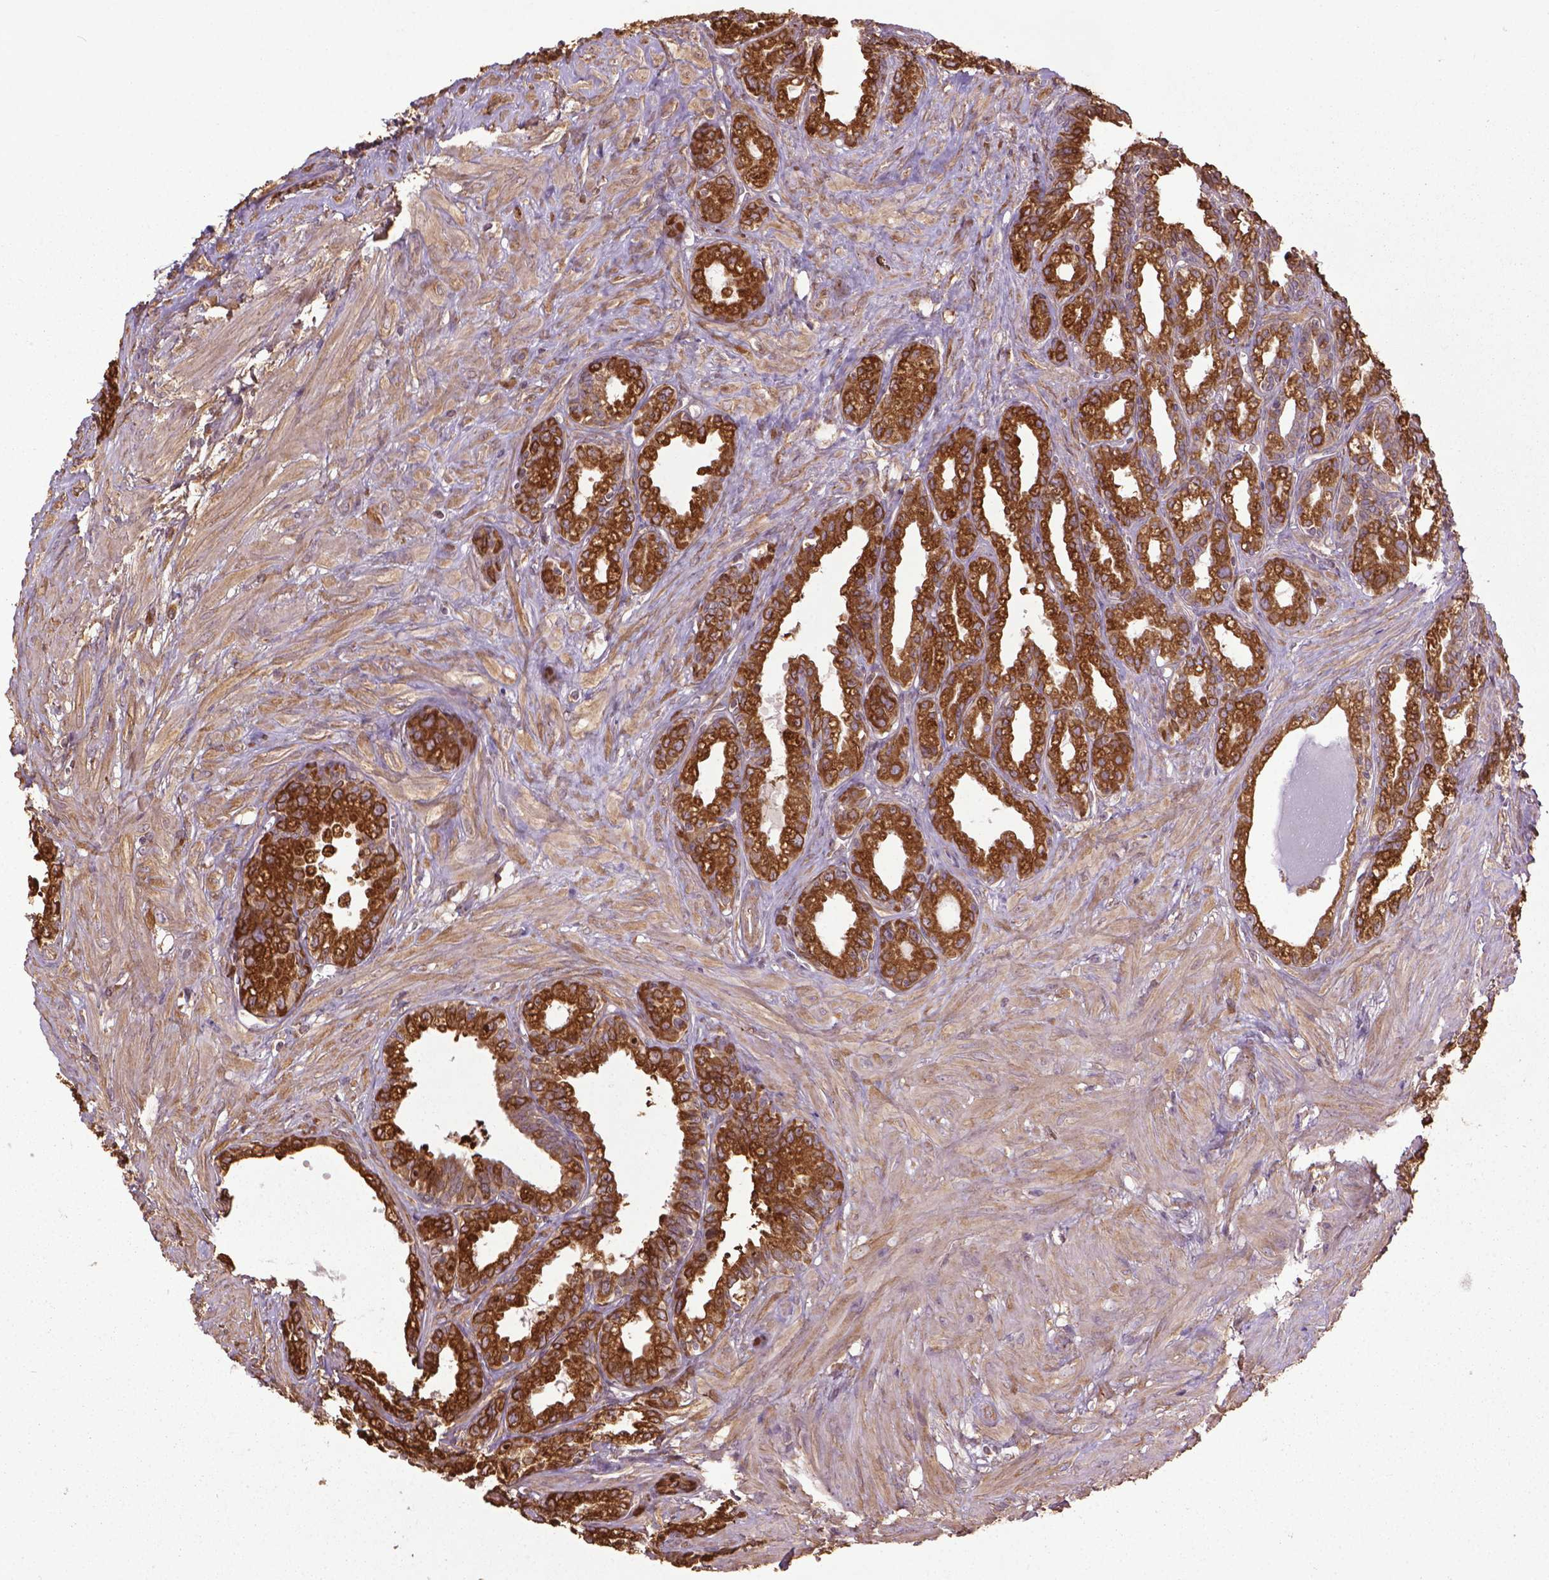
{"staining": {"intensity": "strong", "quantity": ">75%", "location": "cytoplasmic/membranous"}, "tissue": "seminal vesicle", "cell_type": "Glandular cells", "image_type": "normal", "snomed": [{"axis": "morphology", "description": "Normal tissue, NOS"}, {"axis": "morphology", "description": "Urothelial carcinoma, NOS"}, {"axis": "topography", "description": "Urinary bladder"}, {"axis": "topography", "description": "Seminal veicle"}], "caption": "Immunohistochemical staining of benign seminal vesicle demonstrates strong cytoplasmic/membranous protein expression in approximately >75% of glandular cells.", "gene": "GAS1", "patient": {"sex": "male", "age": 76}}